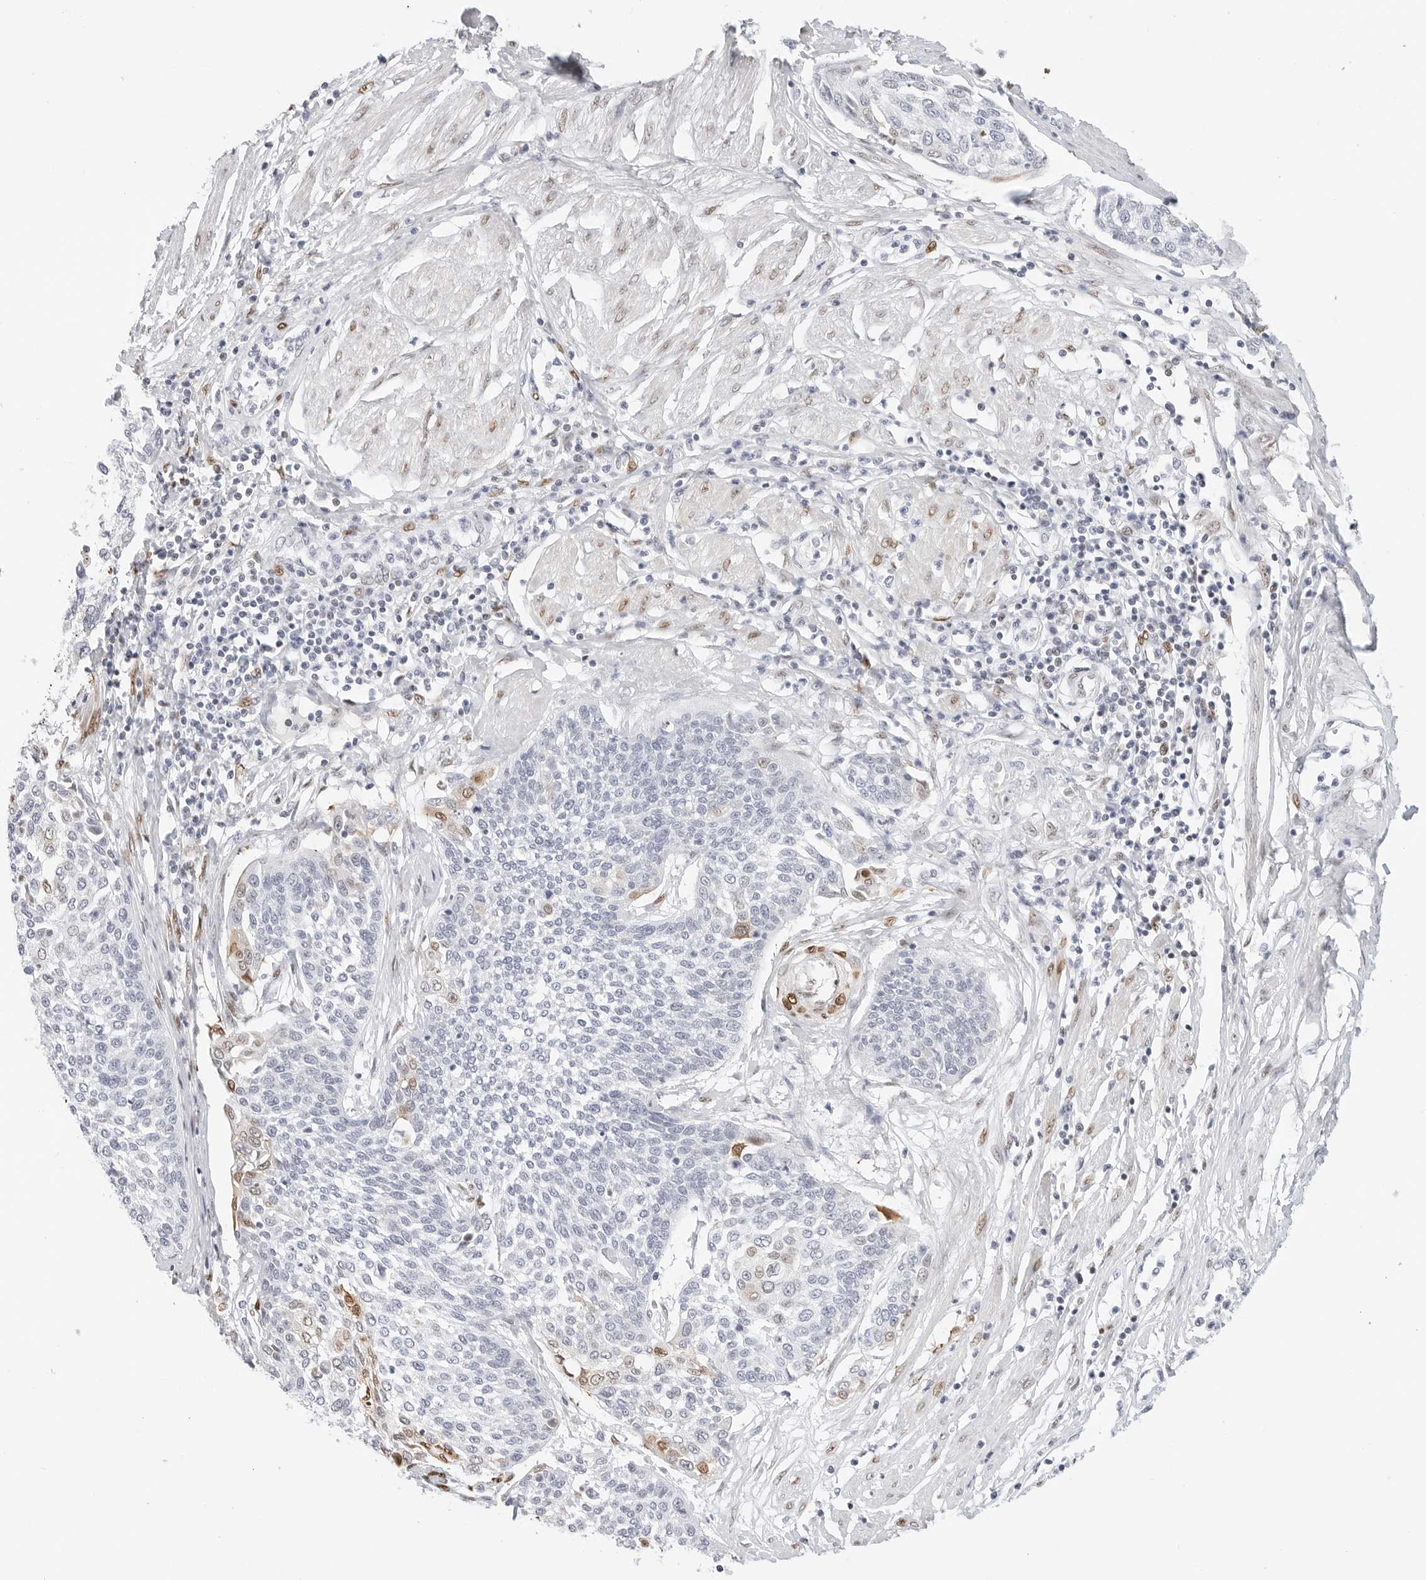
{"staining": {"intensity": "negative", "quantity": "none", "location": "none"}, "tissue": "cervical cancer", "cell_type": "Tumor cells", "image_type": "cancer", "snomed": [{"axis": "morphology", "description": "Squamous cell carcinoma, NOS"}, {"axis": "topography", "description": "Cervix"}], "caption": "The micrograph demonstrates no significant staining in tumor cells of cervical cancer.", "gene": "SPIDR", "patient": {"sex": "female", "age": 34}}